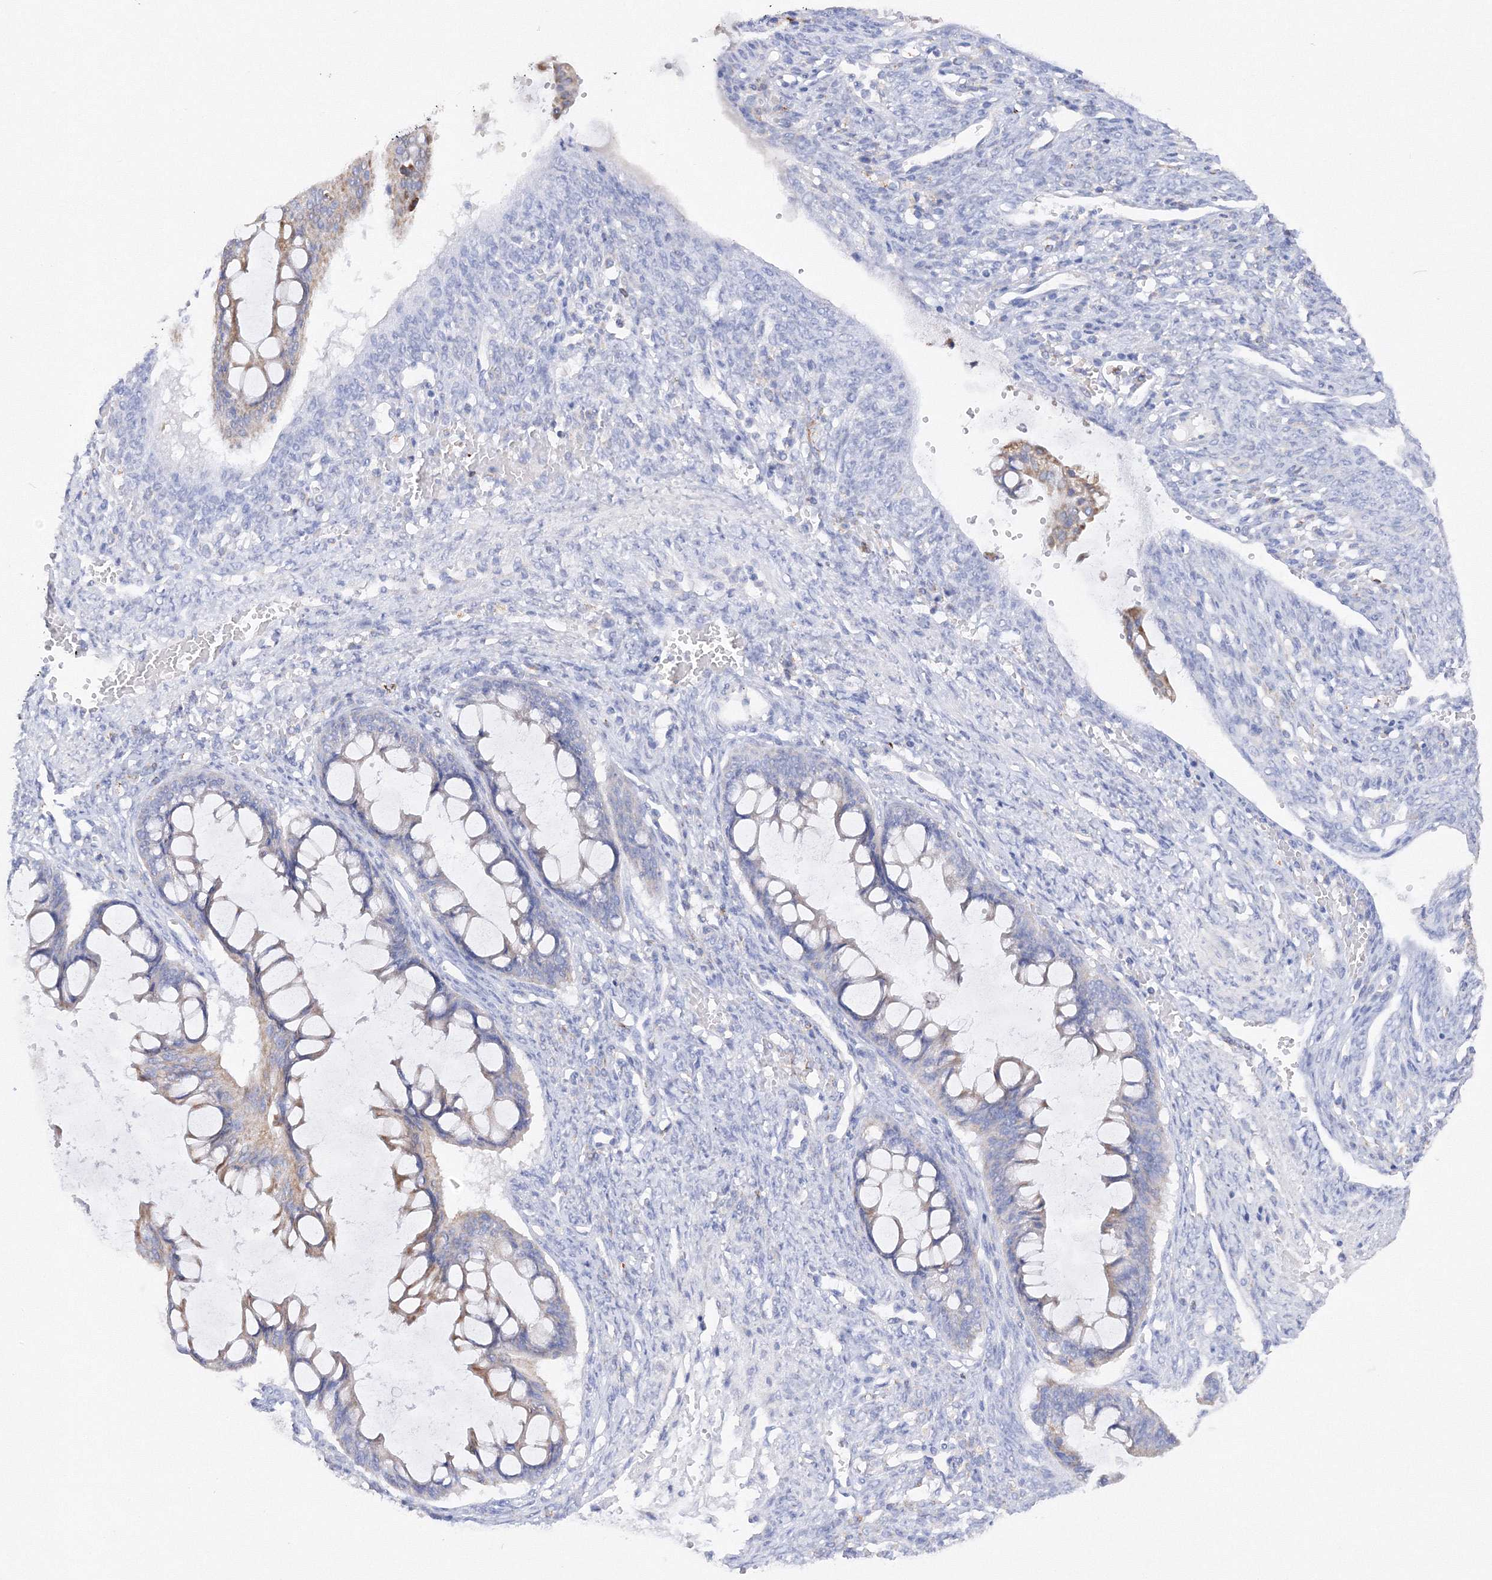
{"staining": {"intensity": "weak", "quantity": "25%-75%", "location": "cytoplasmic/membranous"}, "tissue": "ovarian cancer", "cell_type": "Tumor cells", "image_type": "cancer", "snomed": [{"axis": "morphology", "description": "Cystadenocarcinoma, mucinous, NOS"}, {"axis": "topography", "description": "Ovary"}], "caption": "Immunohistochemical staining of mucinous cystadenocarcinoma (ovarian) reveals weak cytoplasmic/membranous protein expression in about 25%-75% of tumor cells.", "gene": "MERTK", "patient": {"sex": "female", "age": 73}}